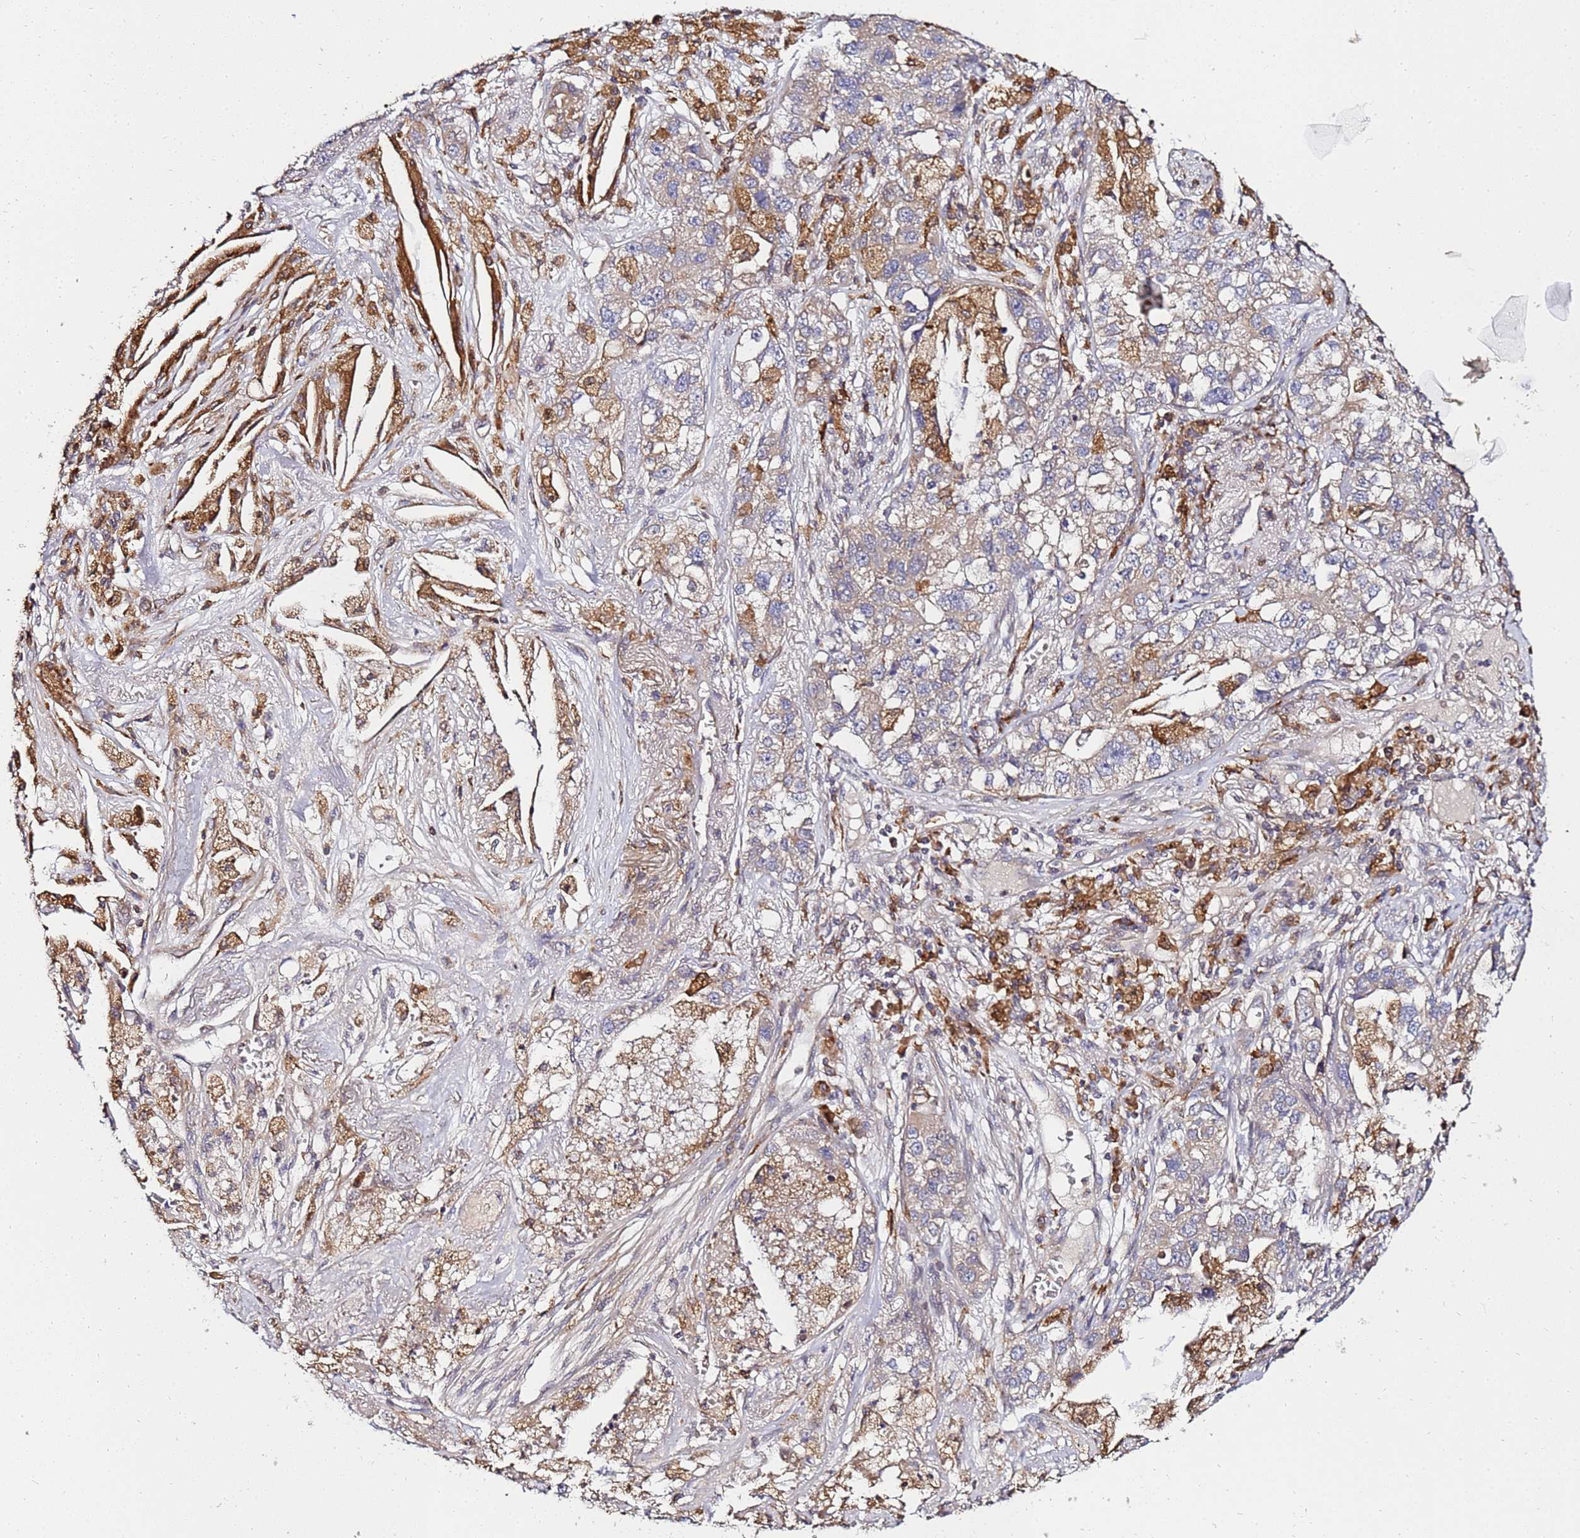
{"staining": {"intensity": "weak", "quantity": "25%-75%", "location": "cytoplasmic/membranous"}, "tissue": "lung cancer", "cell_type": "Tumor cells", "image_type": "cancer", "snomed": [{"axis": "morphology", "description": "Adenocarcinoma, NOS"}, {"axis": "topography", "description": "Lung"}], "caption": "The micrograph exhibits immunohistochemical staining of lung adenocarcinoma. There is weak cytoplasmic/membranous positivity is identified in about 25%-75% of tumor cells. (Stains: DAB in brown, nuclei in blue, Microscopy: brightfield microscopy at high magnification).", "gene": "ADPGK", "patient": {"sex": "male", "age": 49}}